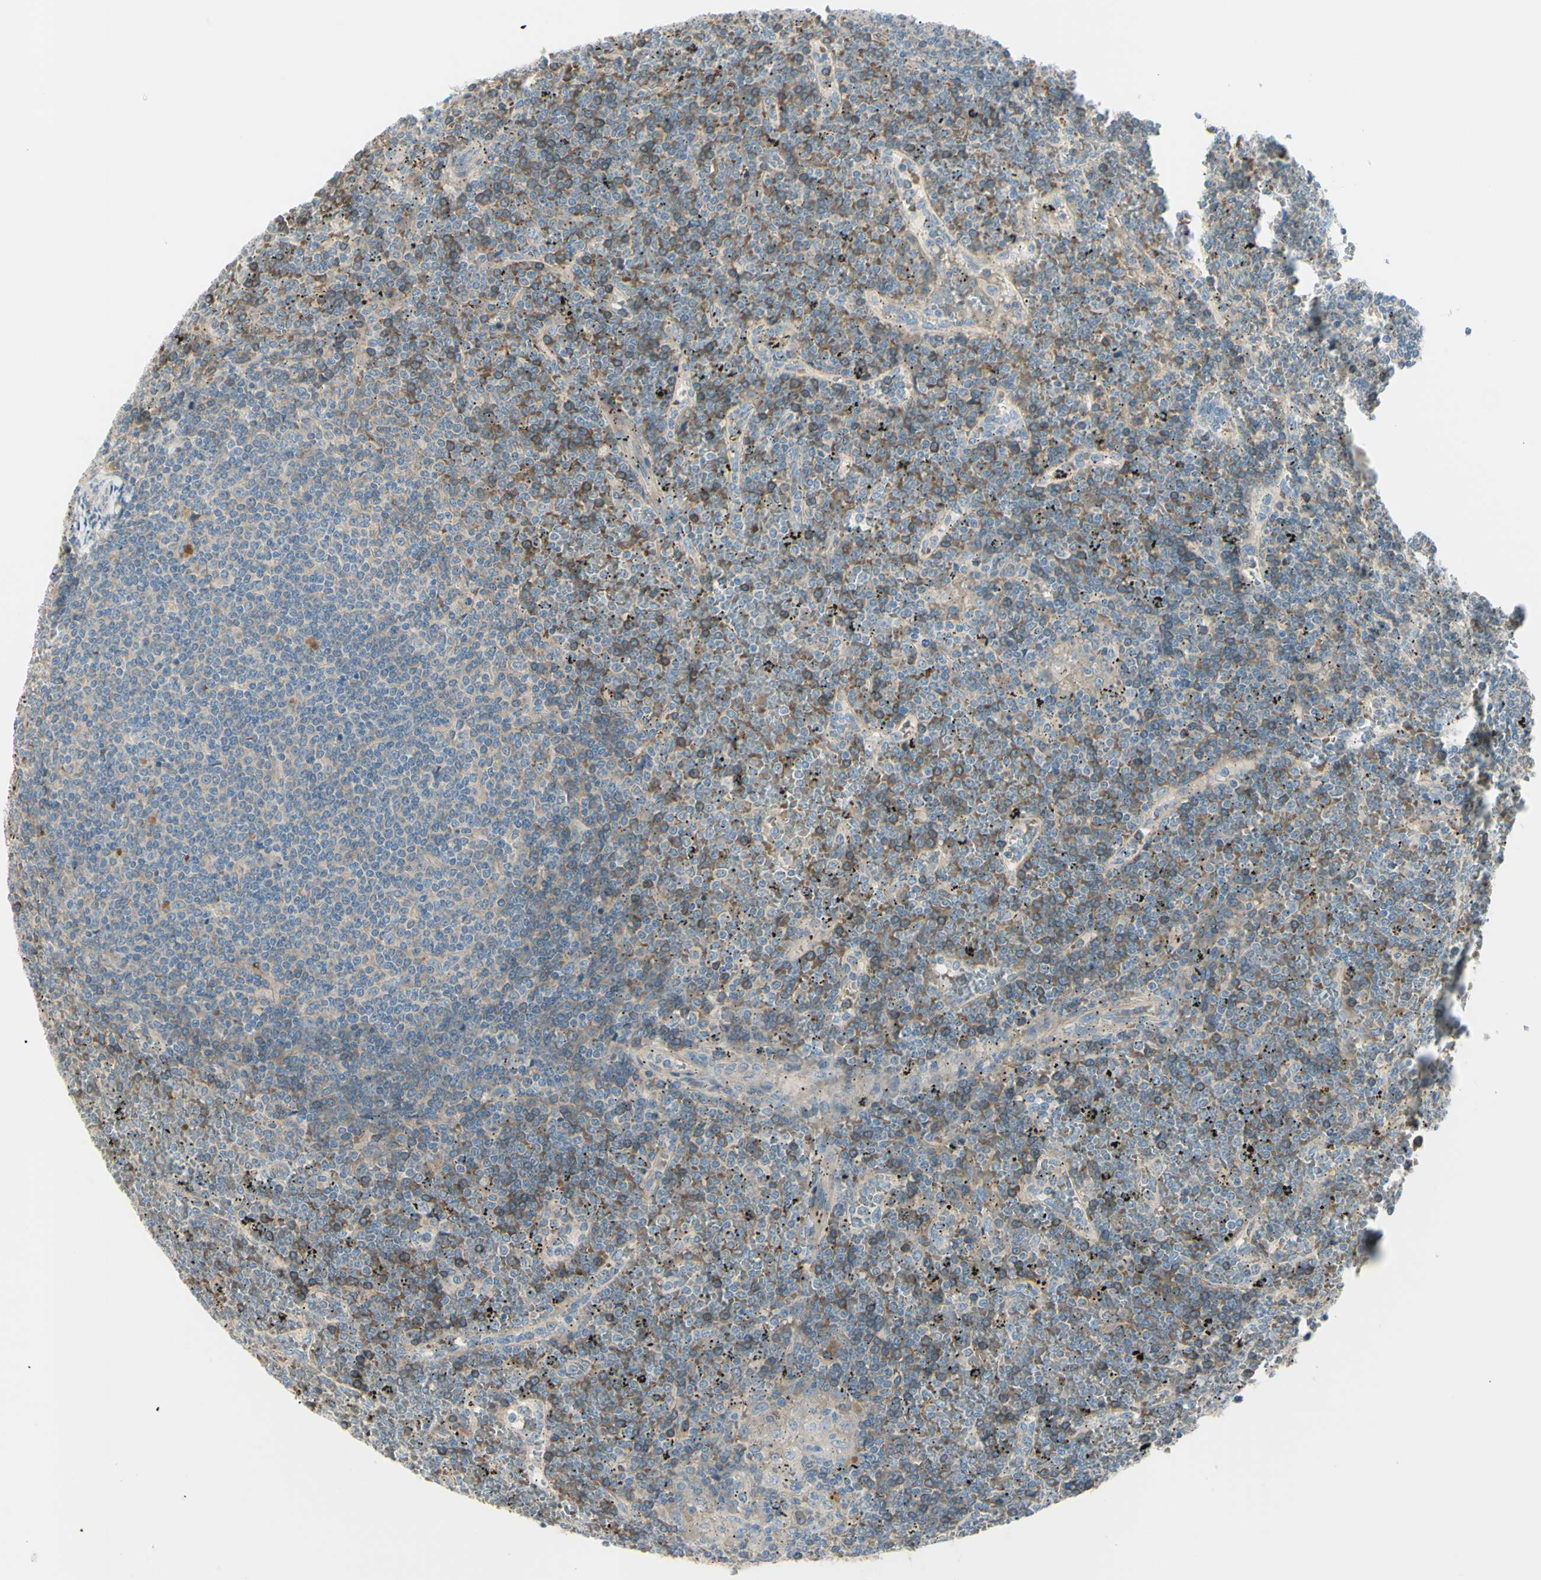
{"staining": {"intensity": "weak", "quantity": "25%-75%", "location": "cytoplasmic/membranous"}, "tissue": "lymphoma", "cell_type": "Tumor cells", "image_type": "cancer", "snomed": [{"axis": "morphology", "description": "Malignant lymphoma, non-Hodgkin's type, Low grade"}, {"axis": "topography", "description": "Spleen"}], "caption": "Low-grade malignant lymphoma, non-Hodgkin's type tissue displays weak cytoplasmic/membranous staining in about 25%-75% of tumor cells", "gene": "PCDHGA2", "patient": {"sex": "female", "age": 19}}